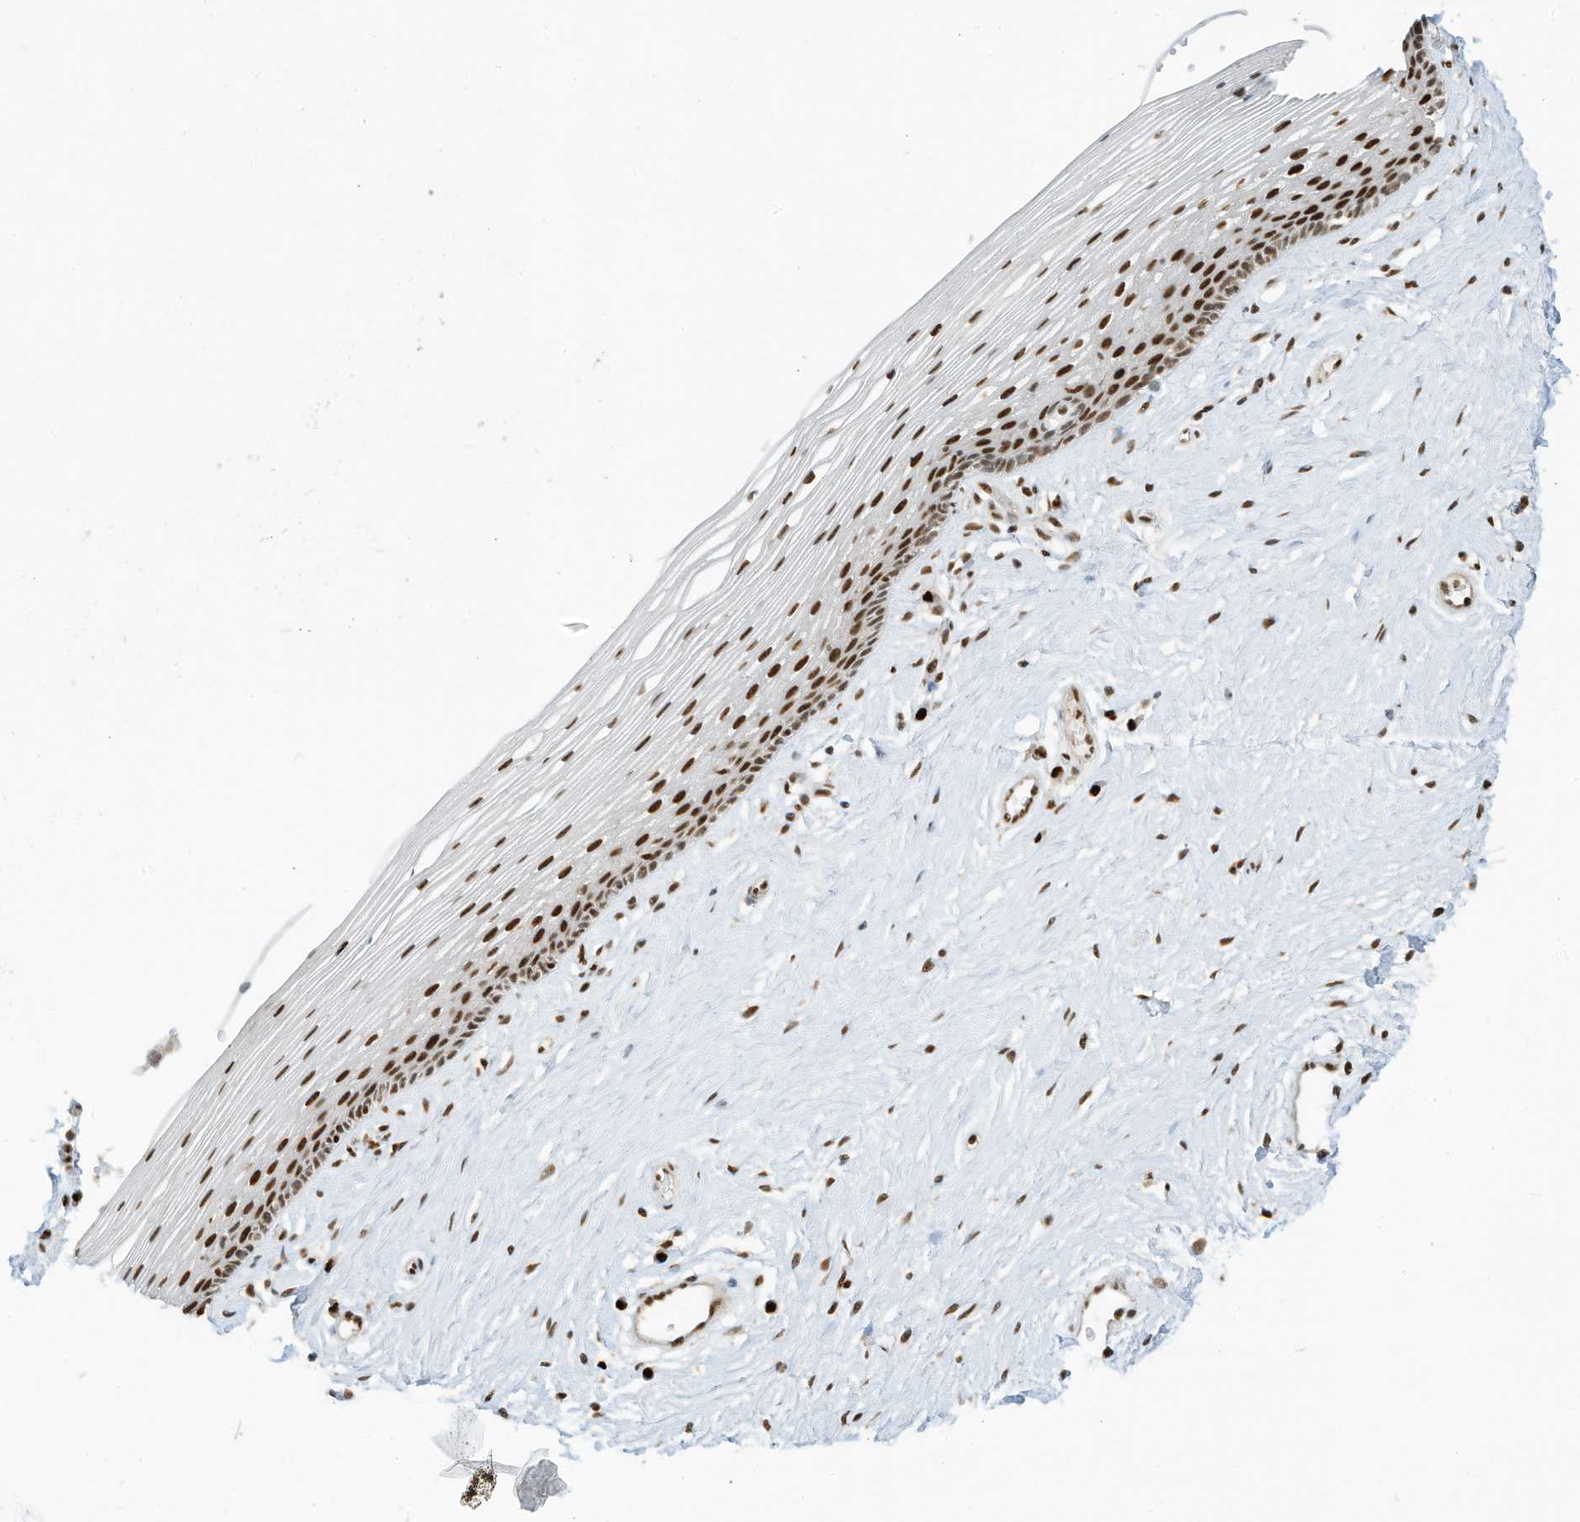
{"staining": {"intensity": "strong", "quantity": ">75%", "location": "nuclear"}, "tissue": "vagina", "cell_type": "Squamous epithelial cells", "image_type": "normal", "snomed": [{"axis": "morphology", "description": "Normal tissue, NOS"}, {"axis": "topography", "description": "Vagina"}], "caption": "IHC image of normal vagina stained for a protein (brown), which reveals high levels of strong nuclear positivity in approximately >75% of squamous epithelial cells.", "gene": "SAMD15", "patient": {"sex": "female", "age": 46}}